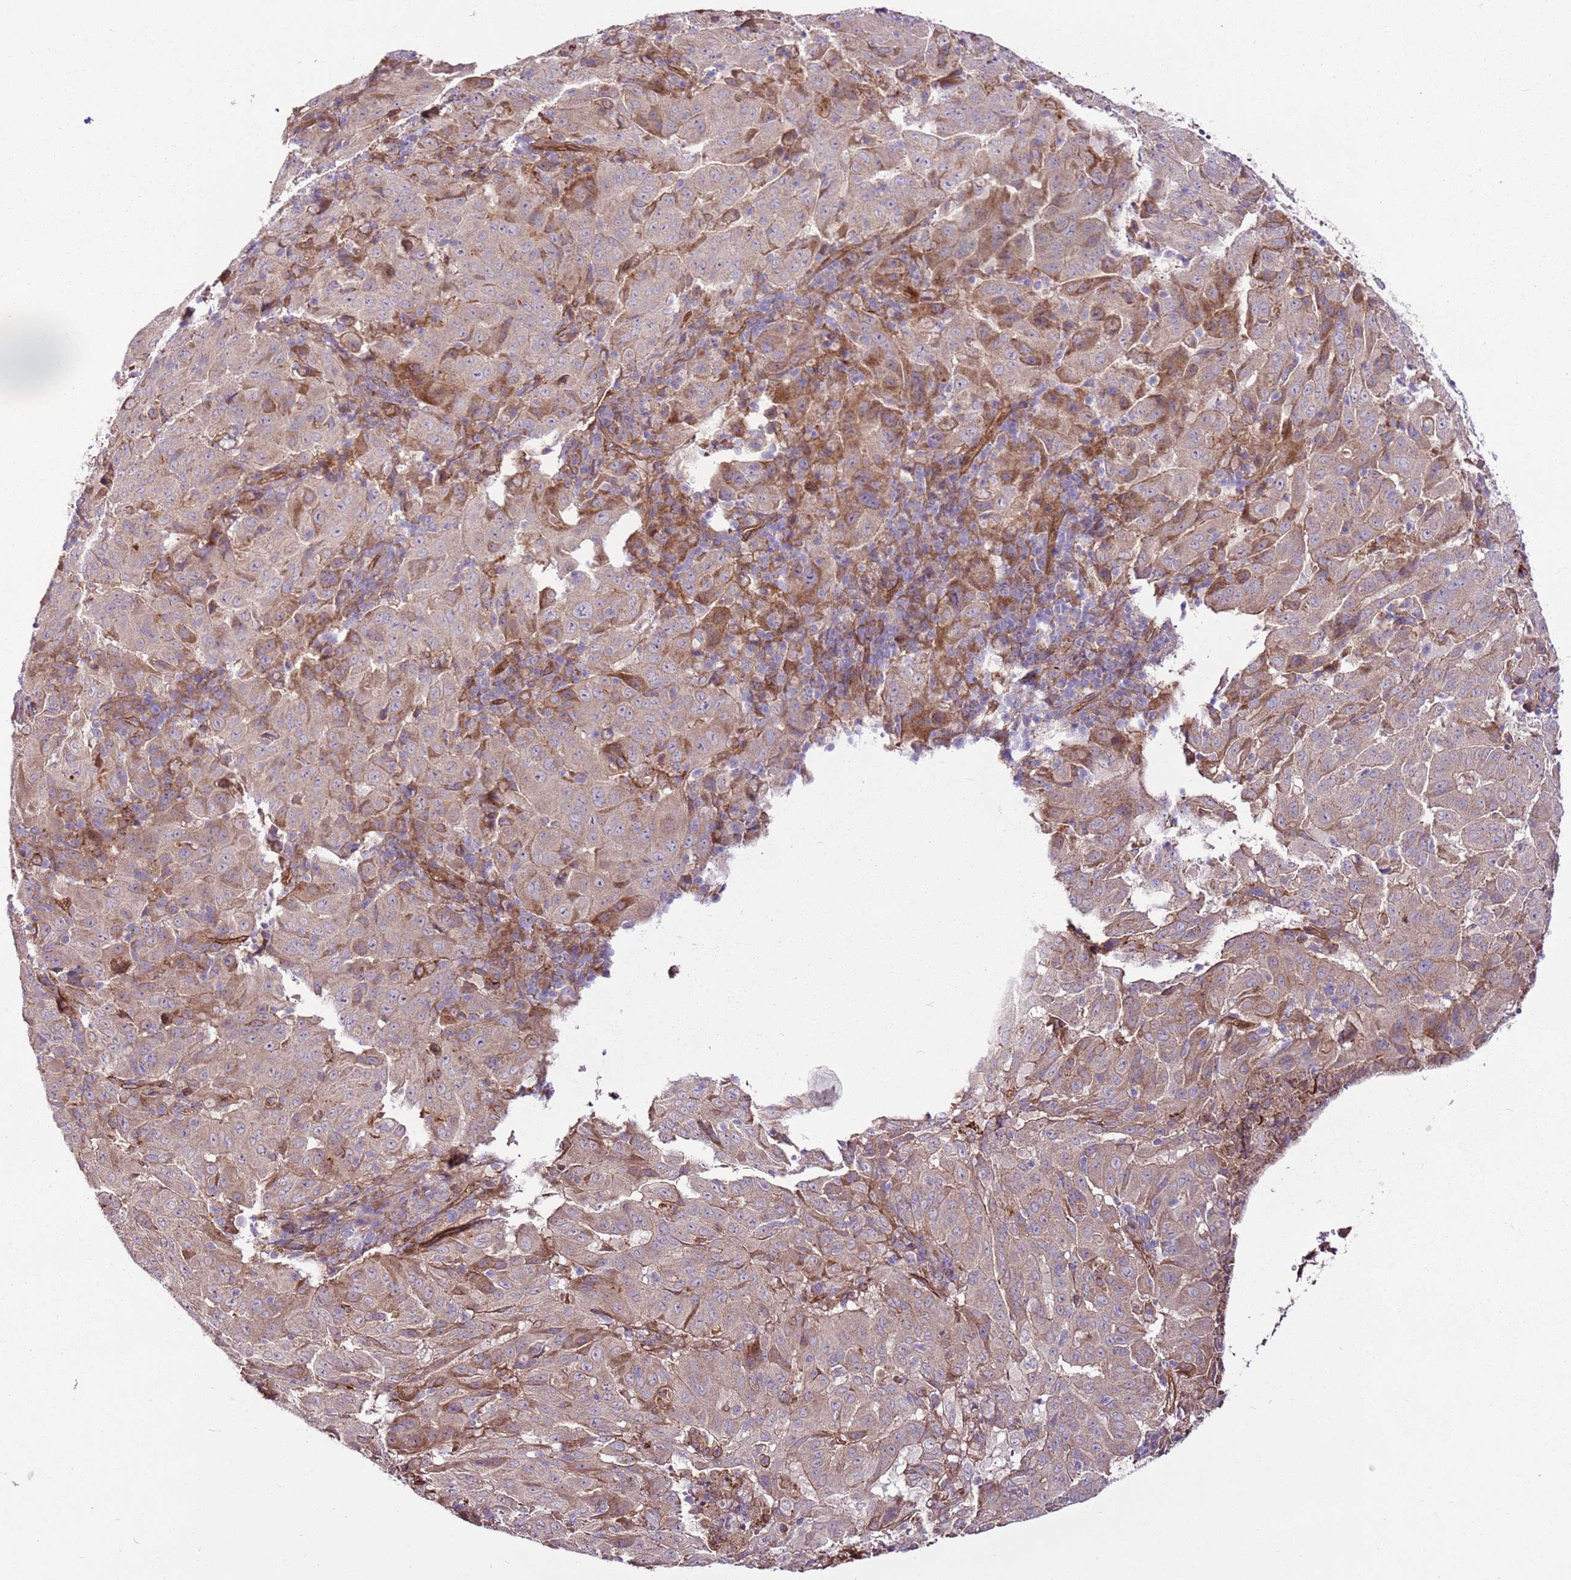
{"staining": {"intensity": "weak", "quantity": "25%-75%", "location": "cytoplasmic/membranous"}, "tissue": "pancreatic cancer", "cell_type": "Tumor cells", "image_type": "cancer", "snomed": [{"axis": "morphology", "description": "Adenocarcinoma, NOS"}, {"axis": "topography", "description": "Pancreas"}], "caption": "Human adenocarcinoma (pancreatic) stained with a brown dye exhibits weak cytoplasmic/membranous positive positivity in about 25%-75% of tumor cells.", "gene": "ZNF827", "patient": {"sex": "male", "age": 63}}